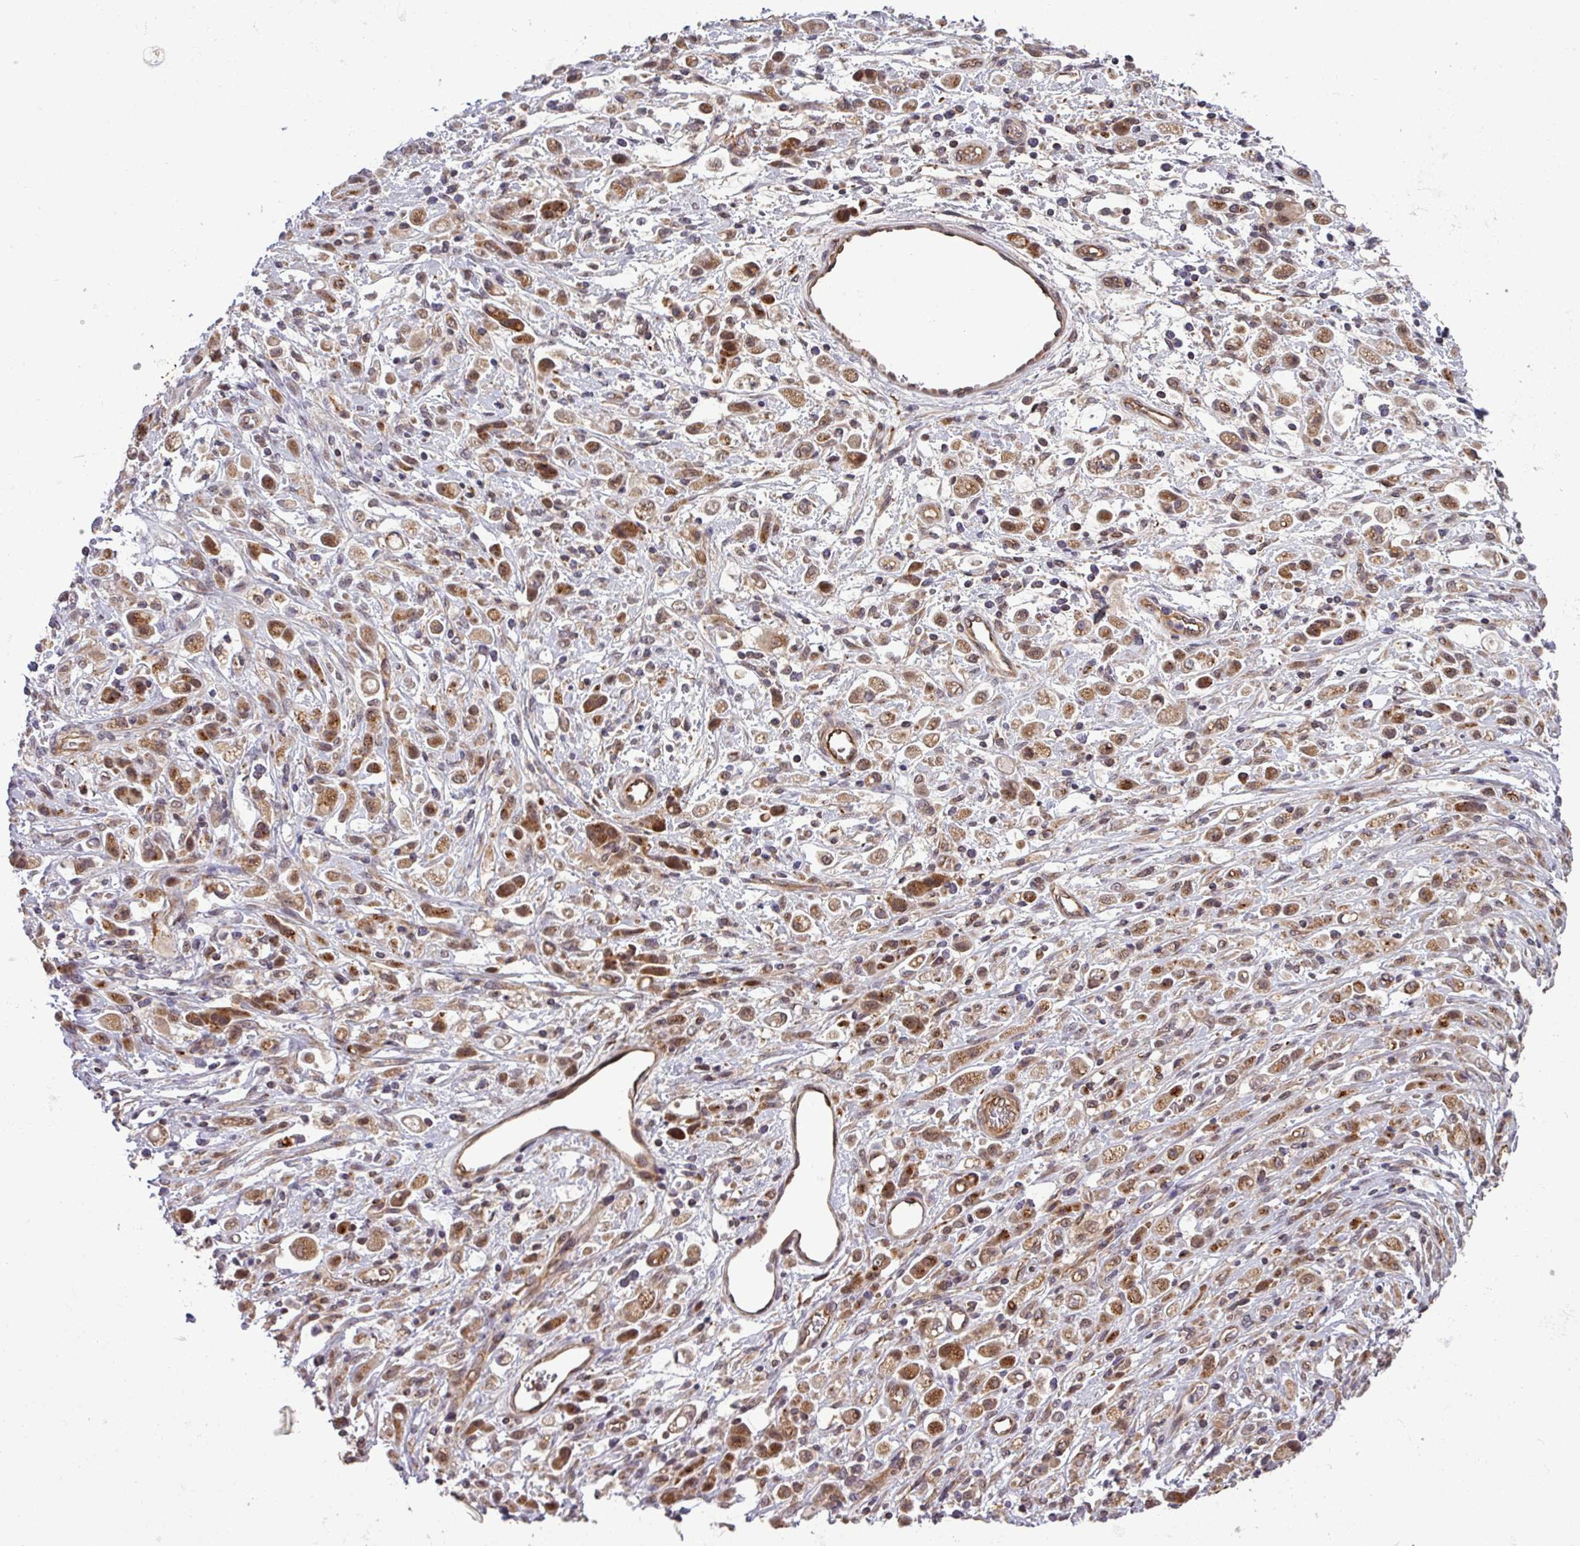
{"staining": {"intensity": "moderate", "quantity": ">75%", "location": "cytoplasmic/membranous"}, "tissue": "stomach cancer", "cell_type": "Tumor cells", "image_type": "cancer", "snomed": [{"axis": "morphology", "description": "Adenocarcinoma, NOS"}, {"axis": "topography", "description": "Stomach"}], "caption": "The histopathology image exhibits immunohistochemical staining of stomach cancer. There is moderate cytoplasmic/membranous expression is identified in about >75% of tumor cells.", "gene": "PUS1", "patient": {"sex": "female", "age": 60}}